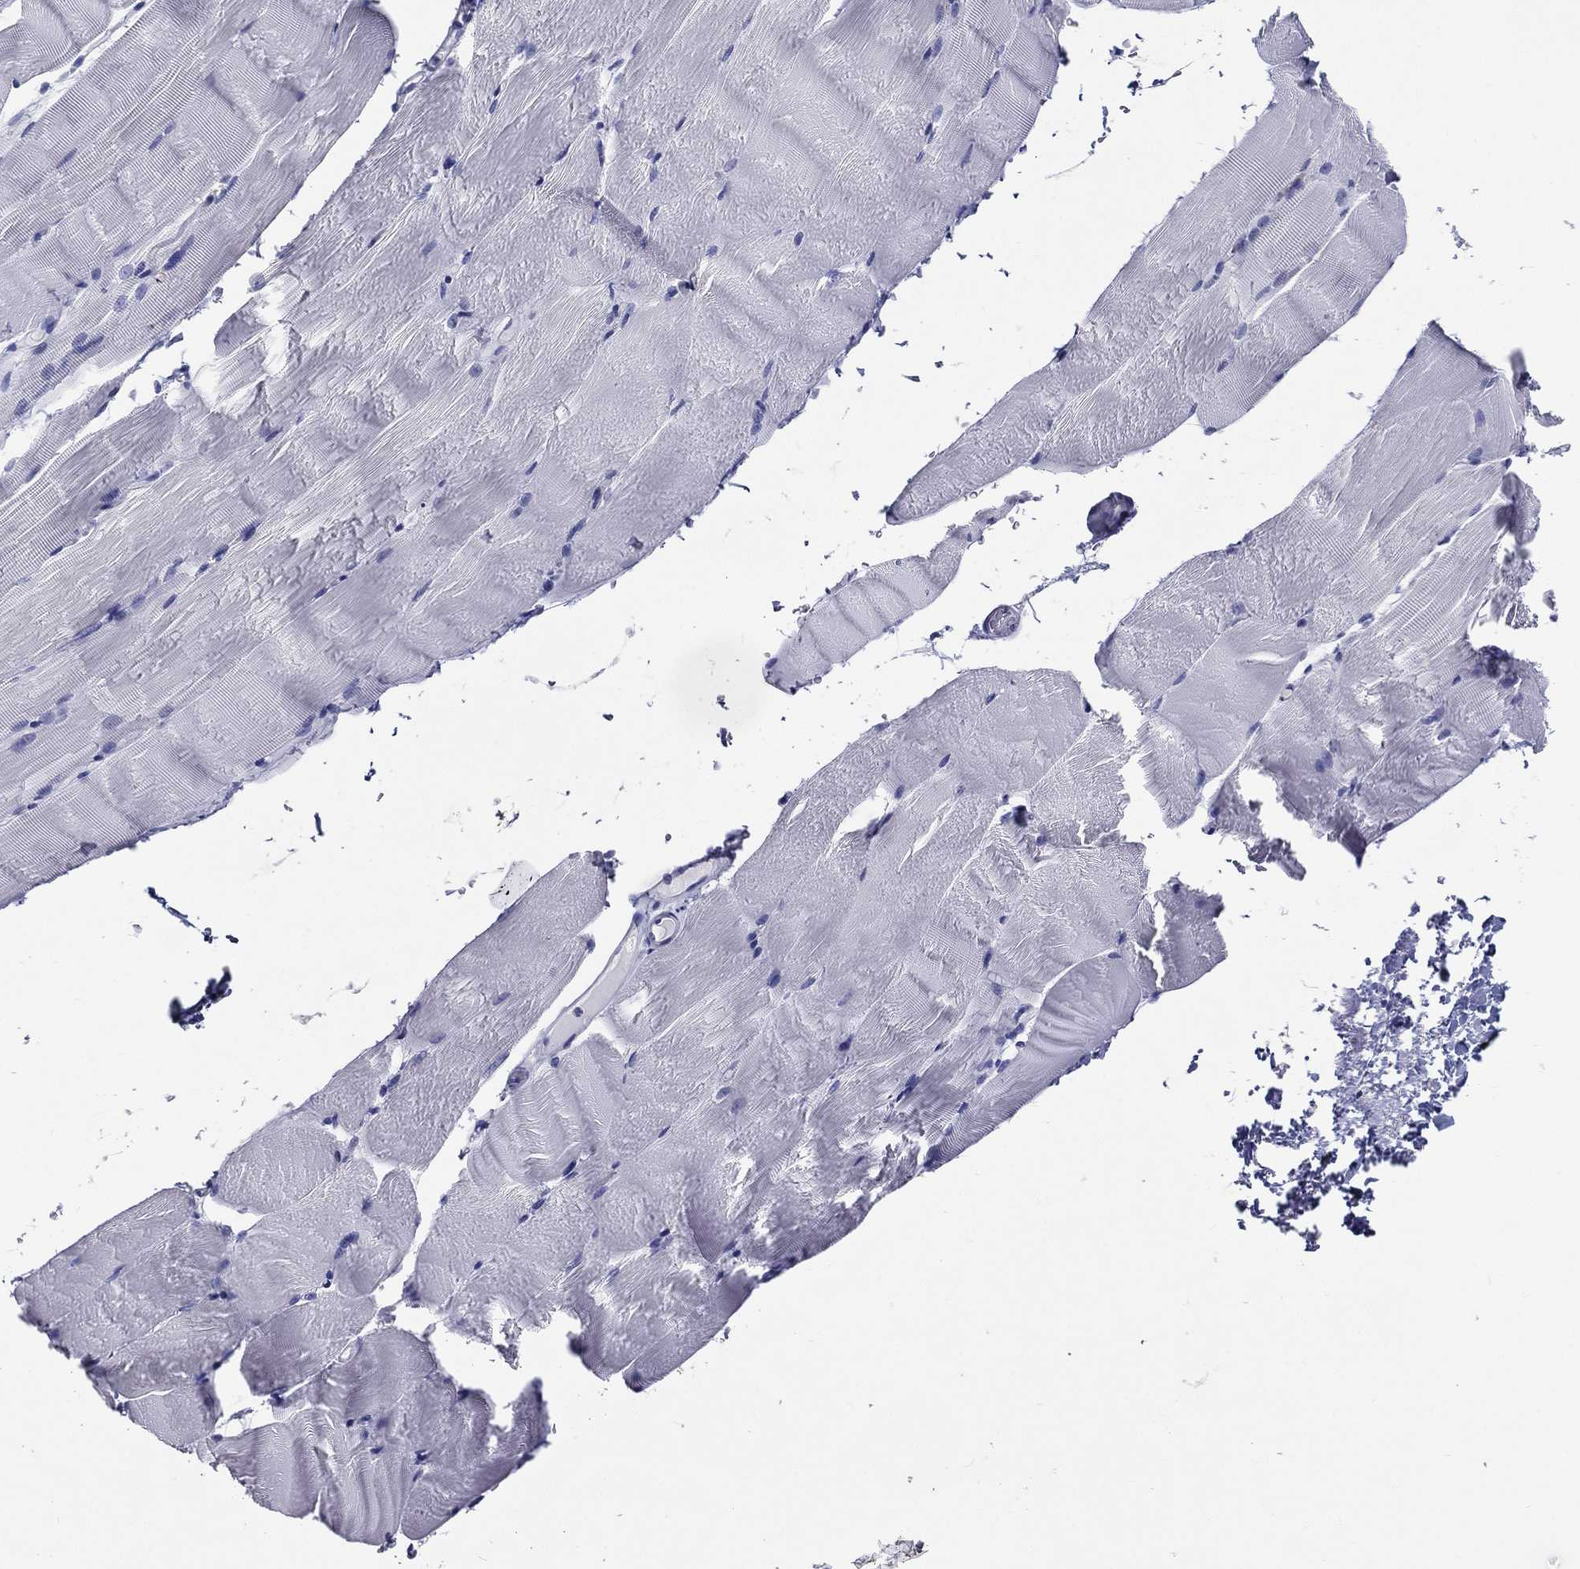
{"staining": {"intensity": "negative", "quantity": "none", "location": "none"}, "tissue": "skeletal muscle", "cell_type": "Myocytes", "image_type": "normal", "snomed": [{"axis": "morphology", "description": "Normal tissue, NOS"}, {"axis": "topography", "description": "Skeletal muscle"}], "caption": "An immunohistochemistry (IHC) micrograph of normal skeletal muscle is shown. There is no staining in myocytes of skeletal muscle.", "gene": "ACE2", "patient": {"sex": "female", "age": 37}}